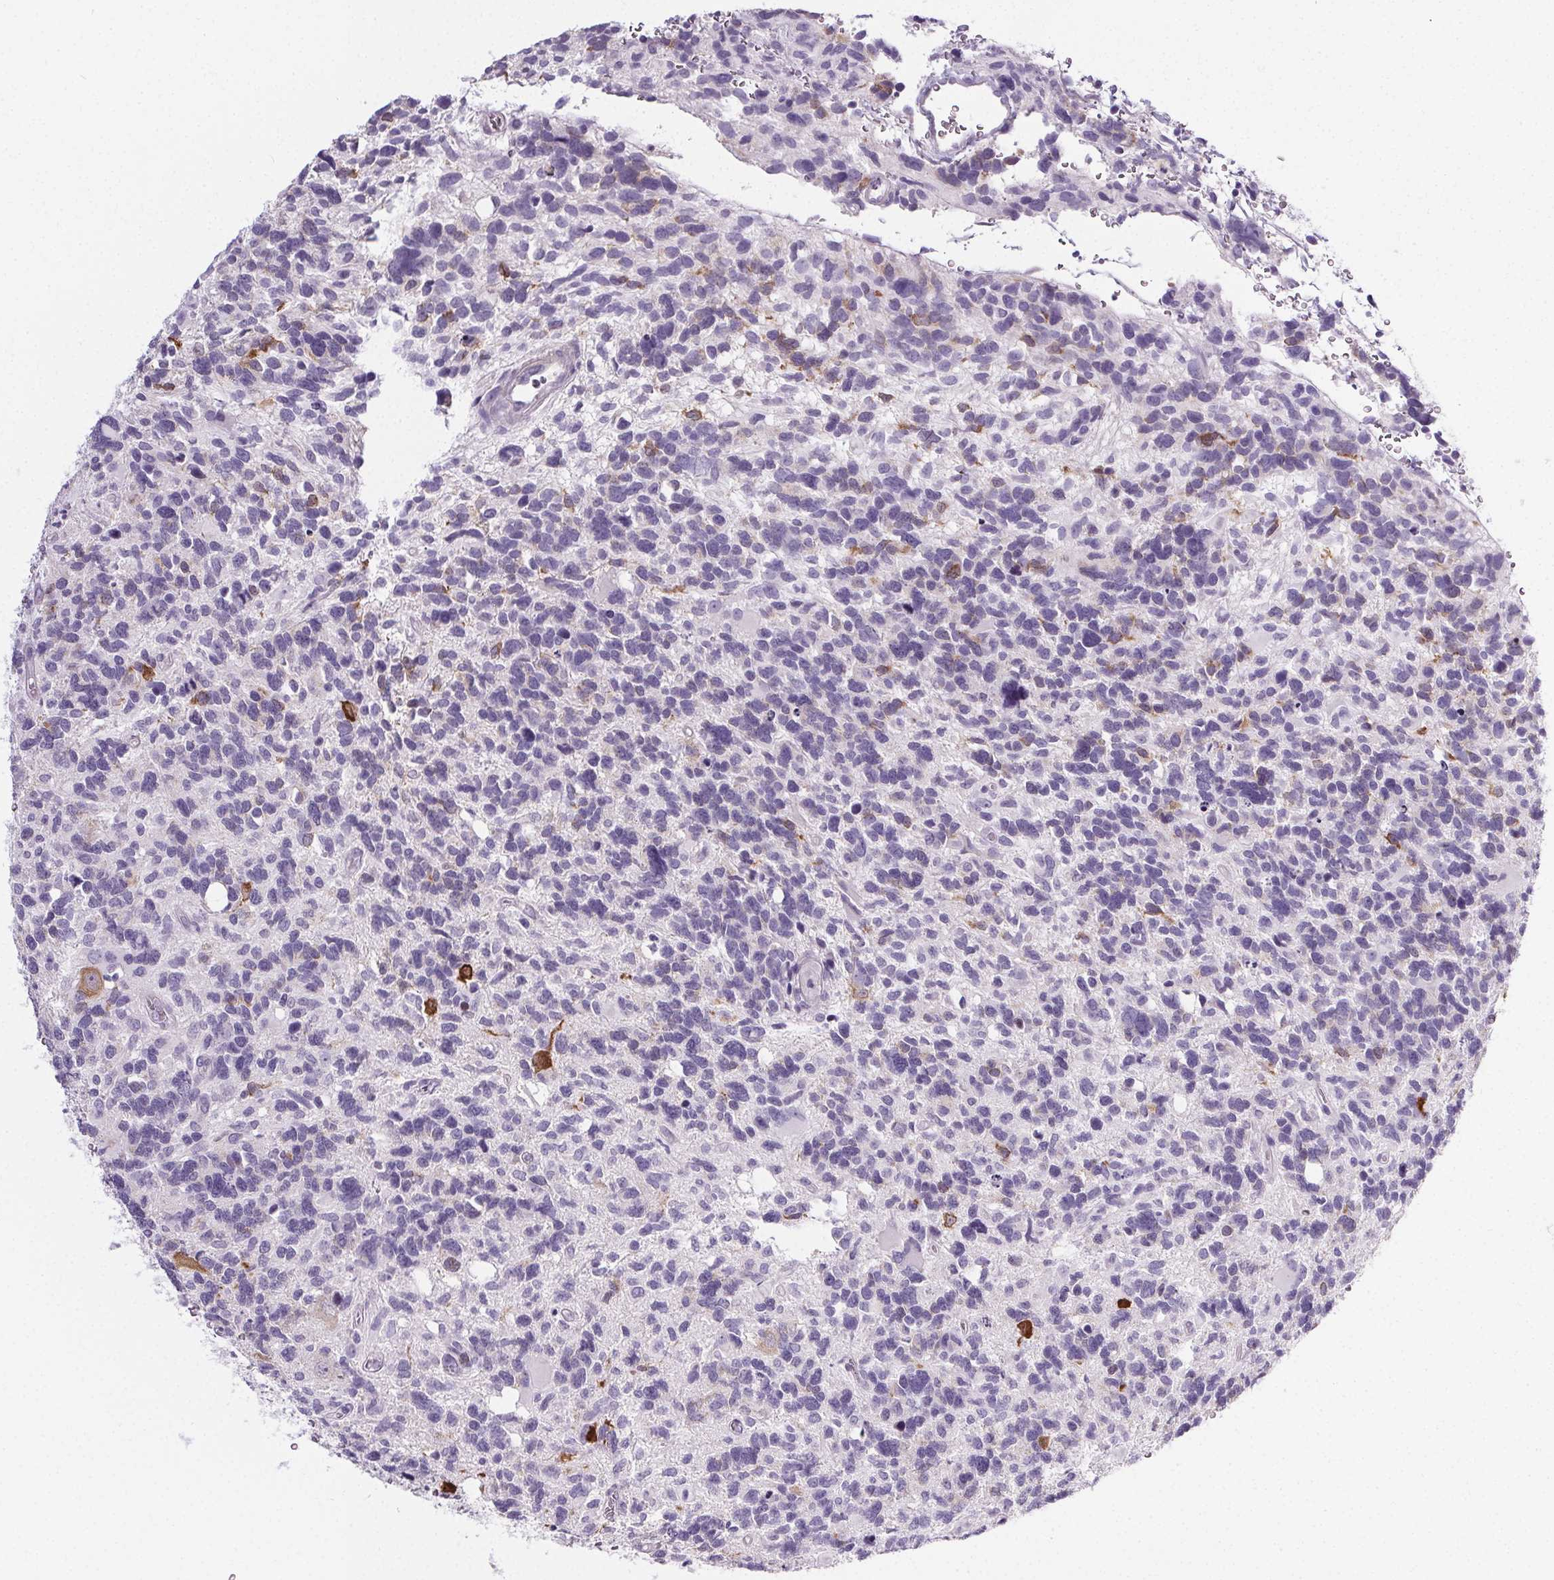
{"staining": {"intensity": "negative", "quantity": "none", "location": "none"}, "tissue": "glioma", "cell_type": "Tumor cells", "image_type": "cancer", "snomed": [{"axis": "morphology", "description": "Glioma, malignant, High grade"}, {"axis": "topography", "description": "Brain"}], "caption": "This is an immunohistochemistry photomicrograph of human malignant glioma (high-grade). There is no positivity in tumor cells.", "gene": "ELAVL2", "patient": {"sex": "male", "age": 49}}